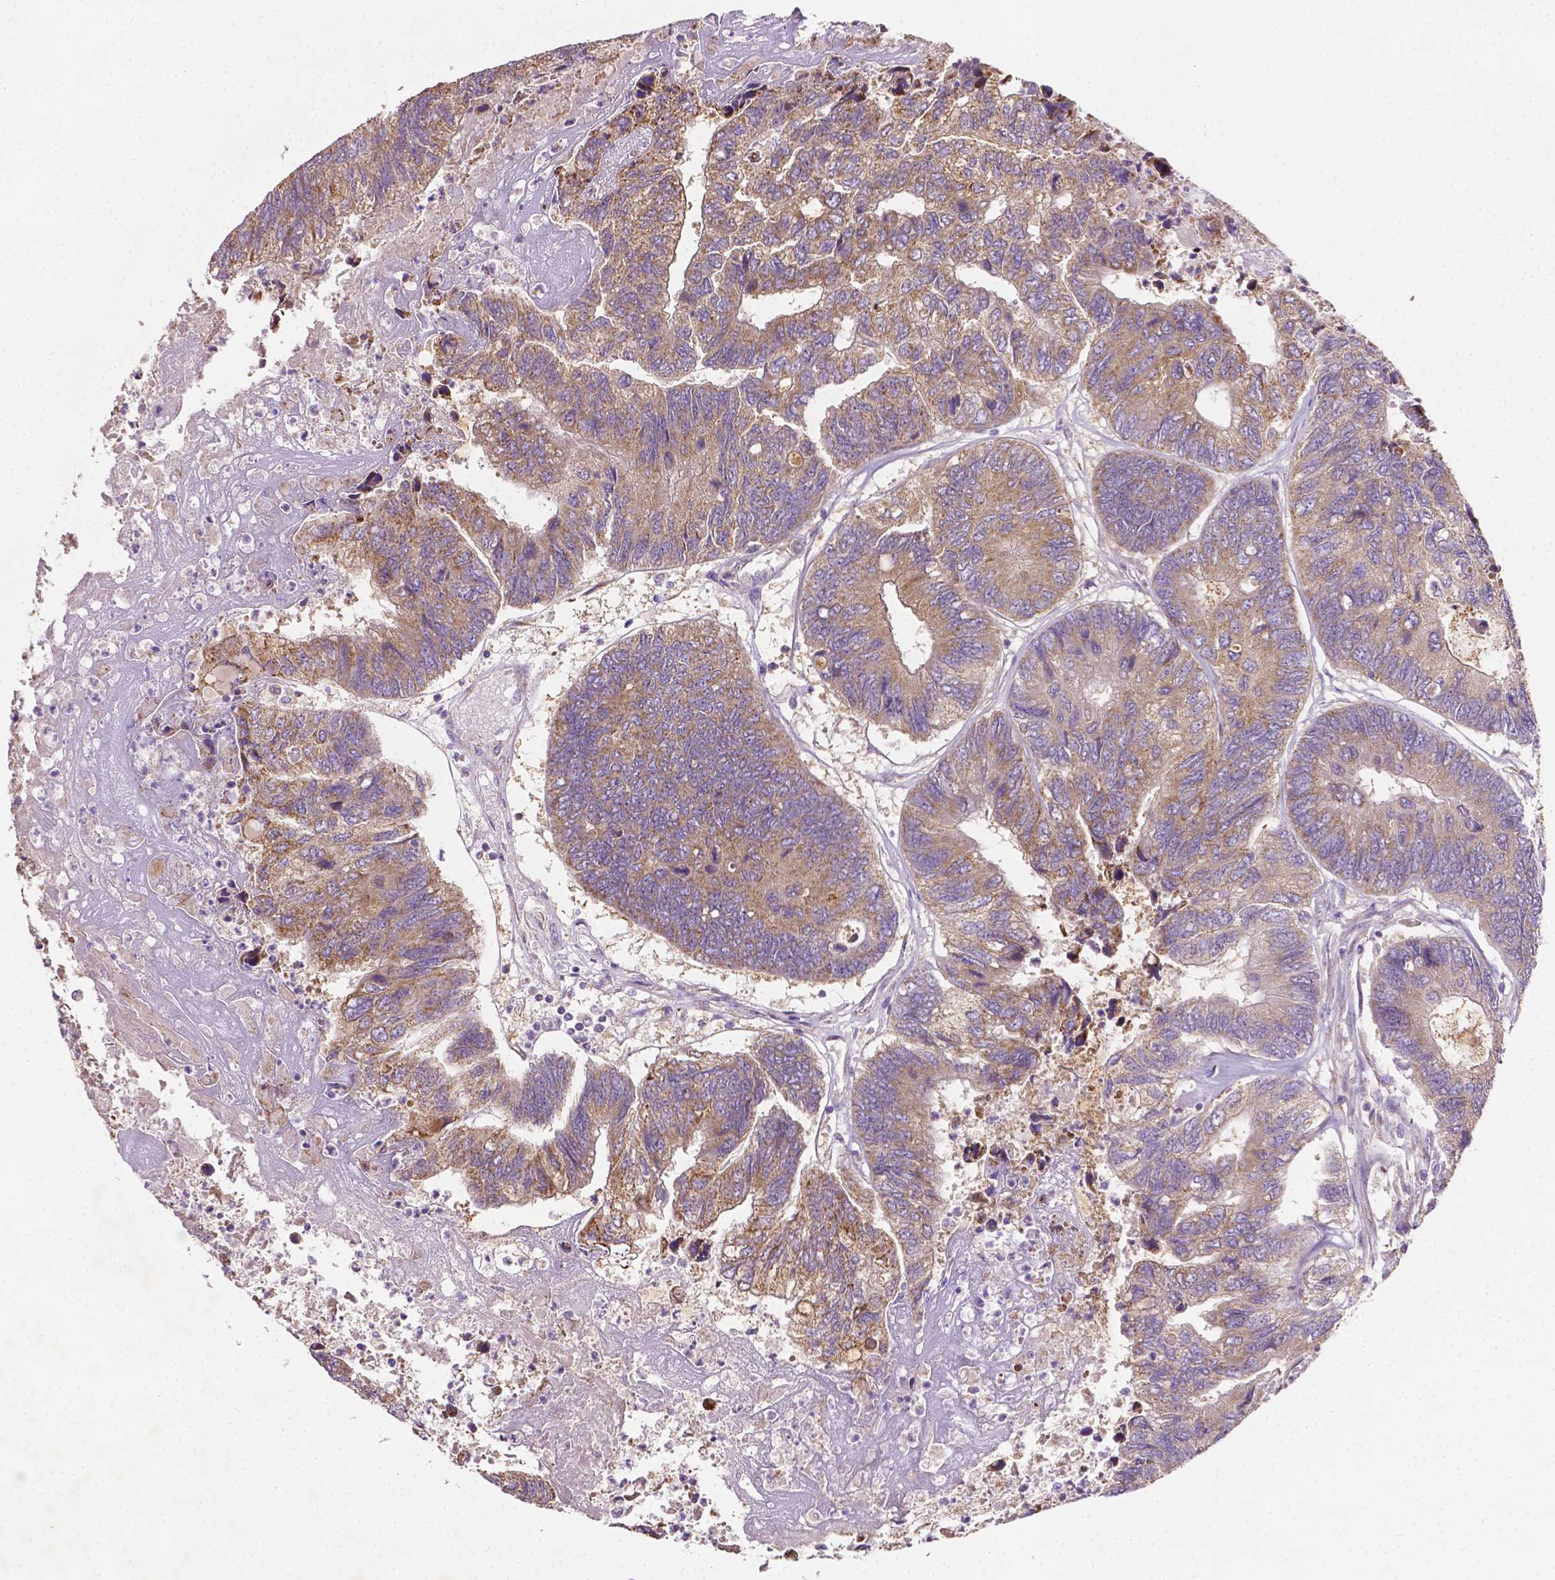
{"staining": {"intensity": "weak", "quantity": ">75%", "location": "cytoplasmic/membranous"}, "tissue": "colorectal cancer", "cell_type": "Tumor cells", "image_type": "cancer", "snomed": [{"axis": "morphology", "description": "Adenocarcinoma, NOS"}, {"axis": "topography", "description": "Colon"}], "caption": "Adenocarcinoma (colorectal) was stained to show a protein in brown. There is low levels of weak cytoplasmic/membranous expression in approximately >75% of tumor cells.", "gene": "ILVBL", "patient": {"sex": "female", "age": 67}}